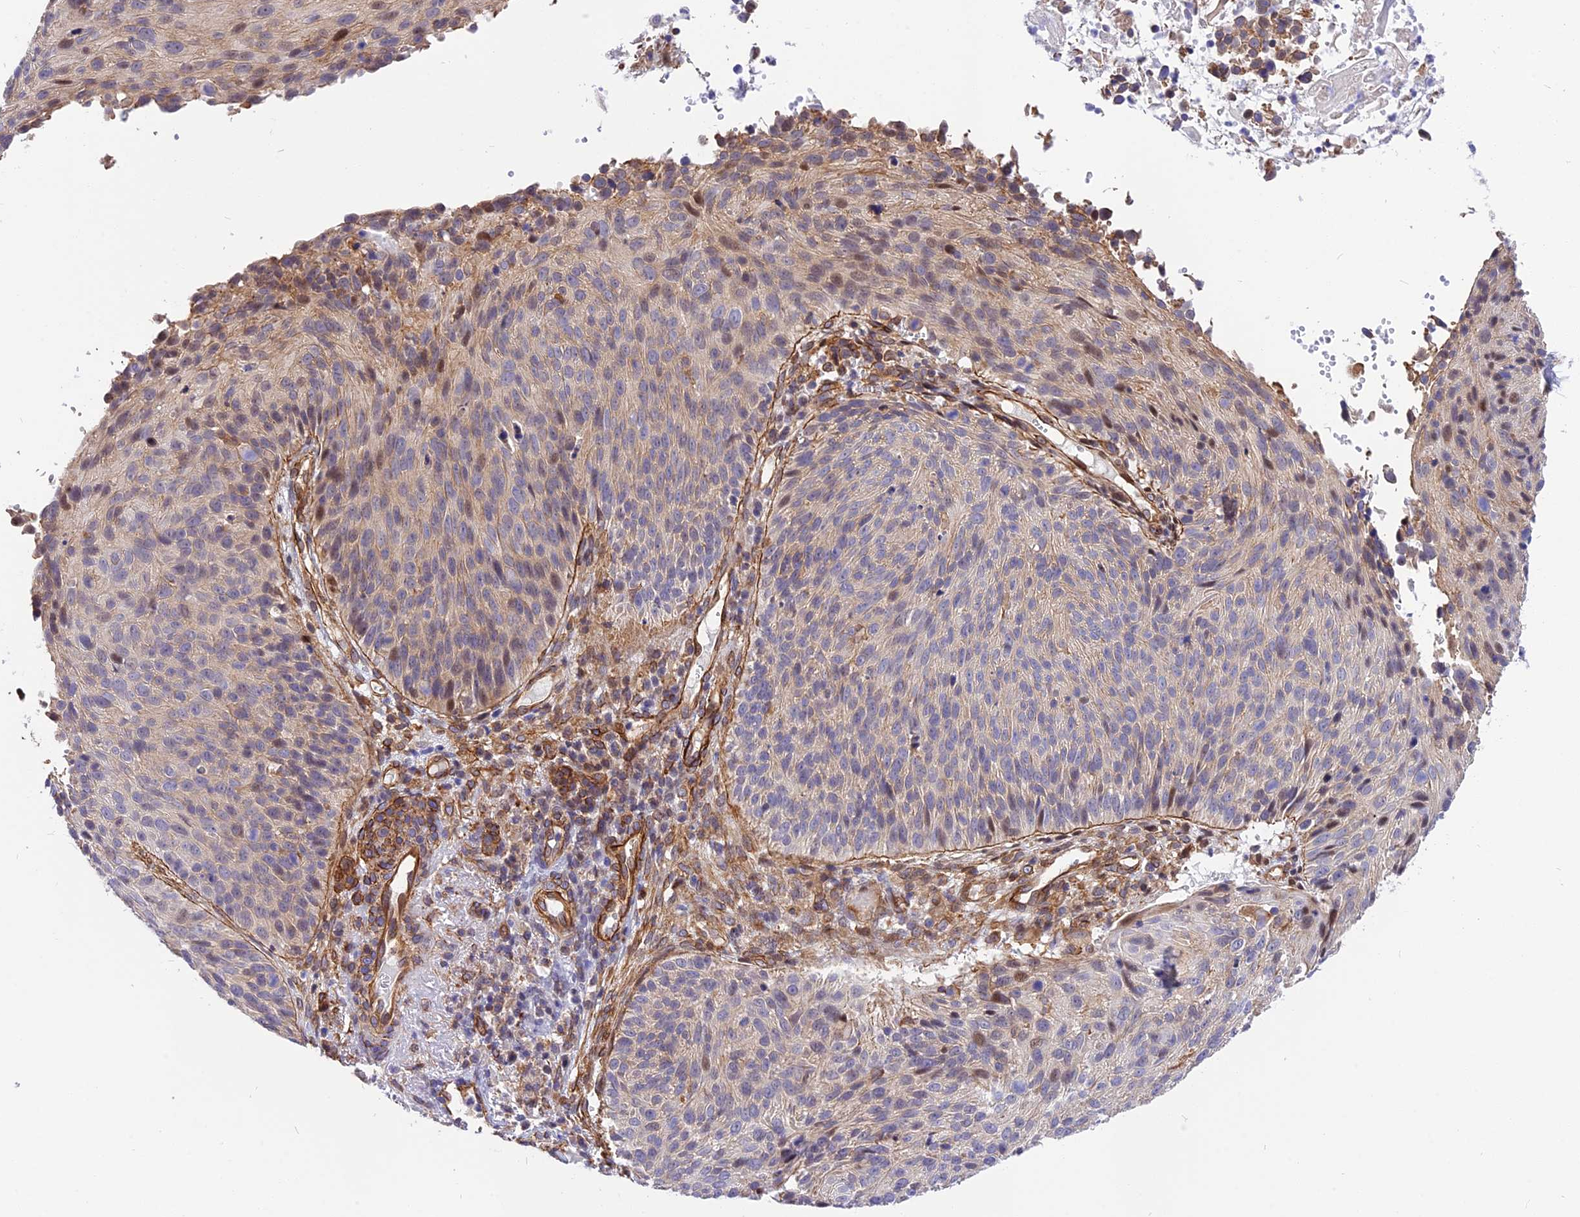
{"staining": {"intensity": "negative", "quantity": "none", "location": "none"}, "tissue": "cervical cancer", "cell_type": "Tumor cells", "image_type": "cancer", "snomed": [{"axis": "morphology", "description": "Squamous cell carcinoma, NOS"}, {"axis": "topography", "description": "Cervix"}], "caption": "A photomicrograph of human cervical cancer (squamous cell carcinoma) is negative for staining in tumor cells.", "gene": "R3HDM4", "patient": {"sex": "female", "age": 74}}